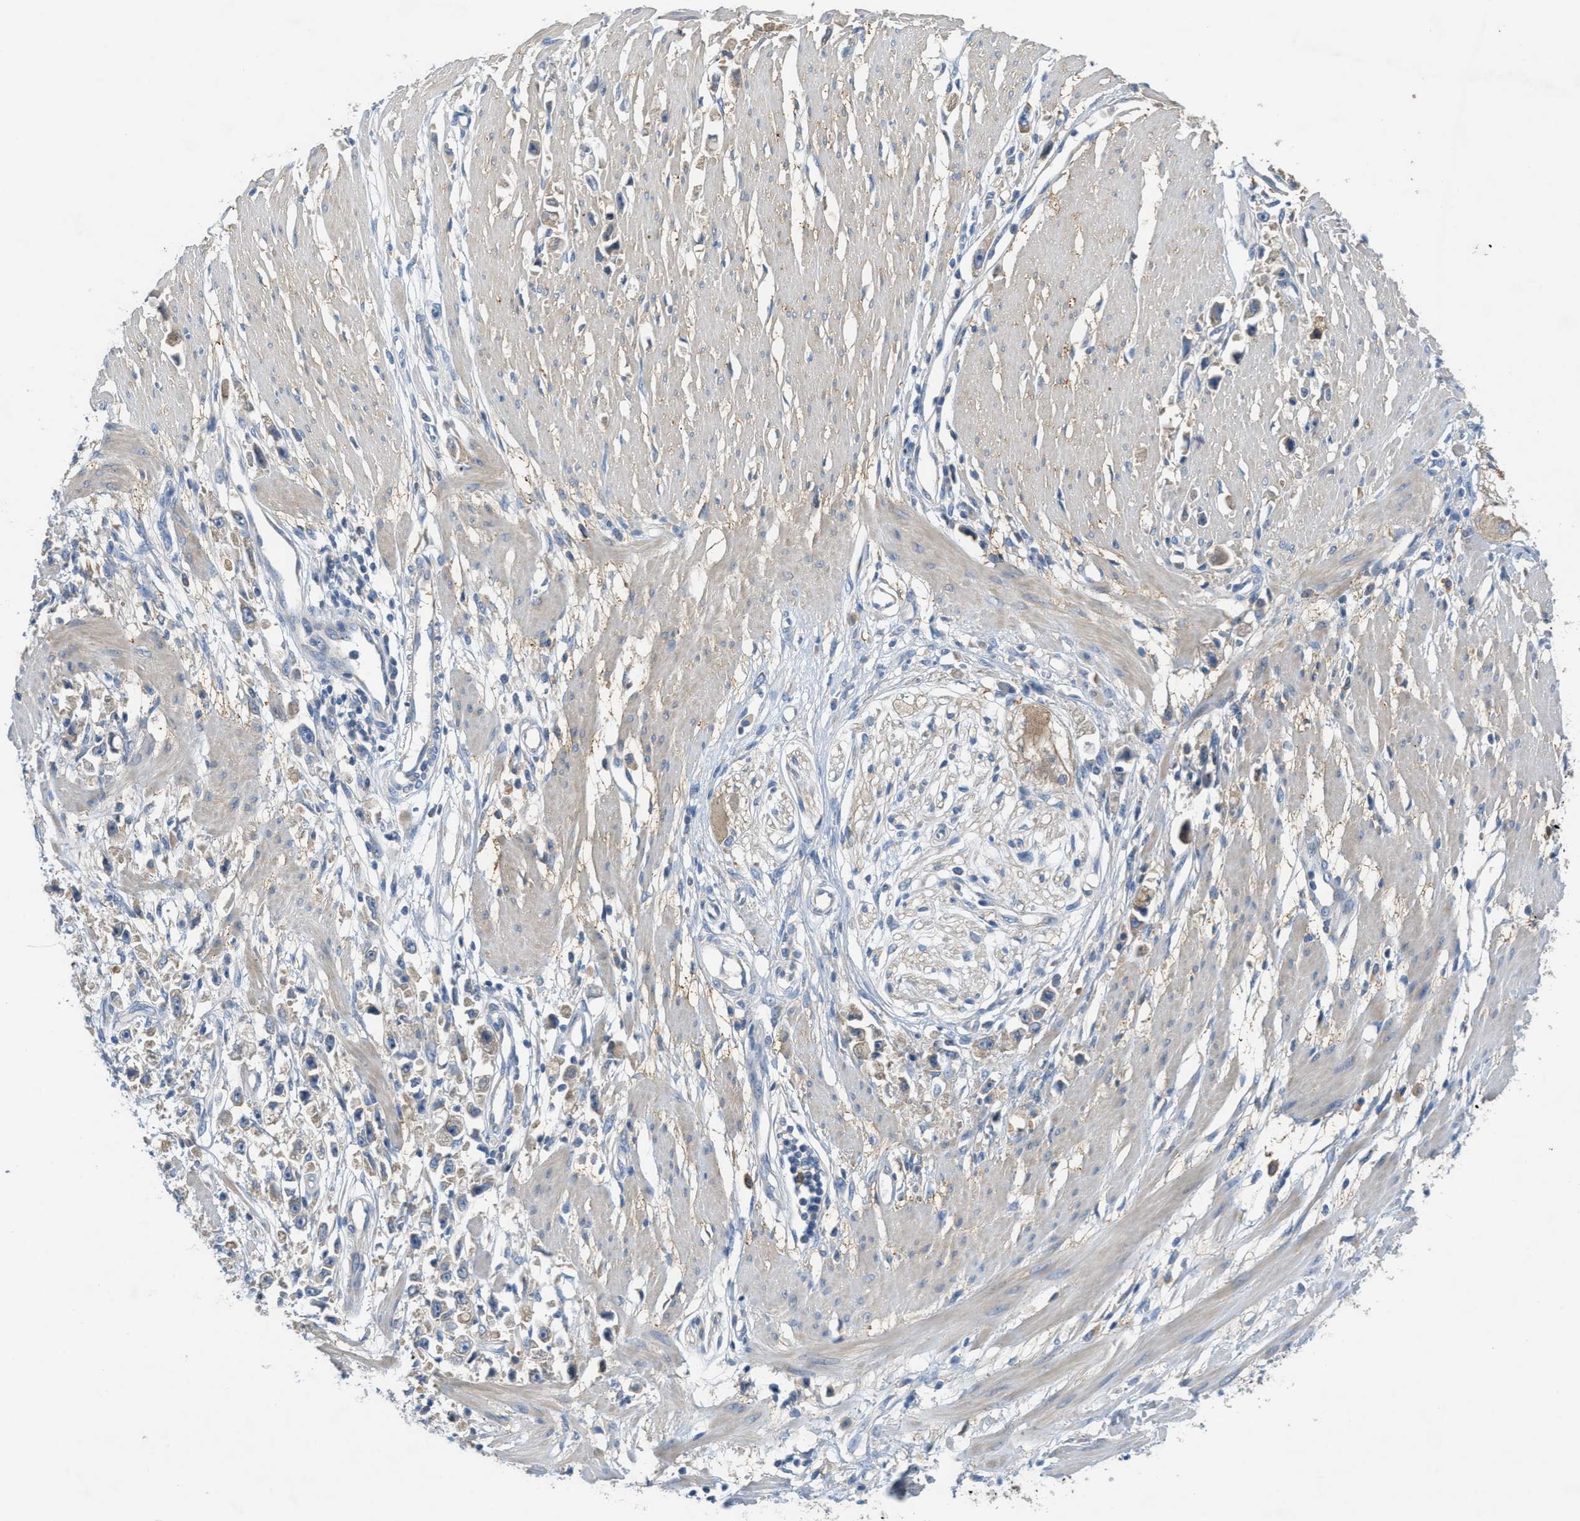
{"staining": {"intensity": "weak", "quantity": "<25%", "location": "cytoplasmic/membranous"}, "tissue": "stomach cancer", "cell_type": "Tumor cells", "image_type": "cancer", "snomed": [{"axis": "morphology", "description": "Adenocarcinoma, NOS"}, {"axis": "topography", "description": "Stomach"}], "caption": "The image reveals no staining of tumor cells in adenocarcinoma (stomach). Nuclei are stained in blue.", "gene": "UBA5", "patient": {"sex": "female", "age": 59}}